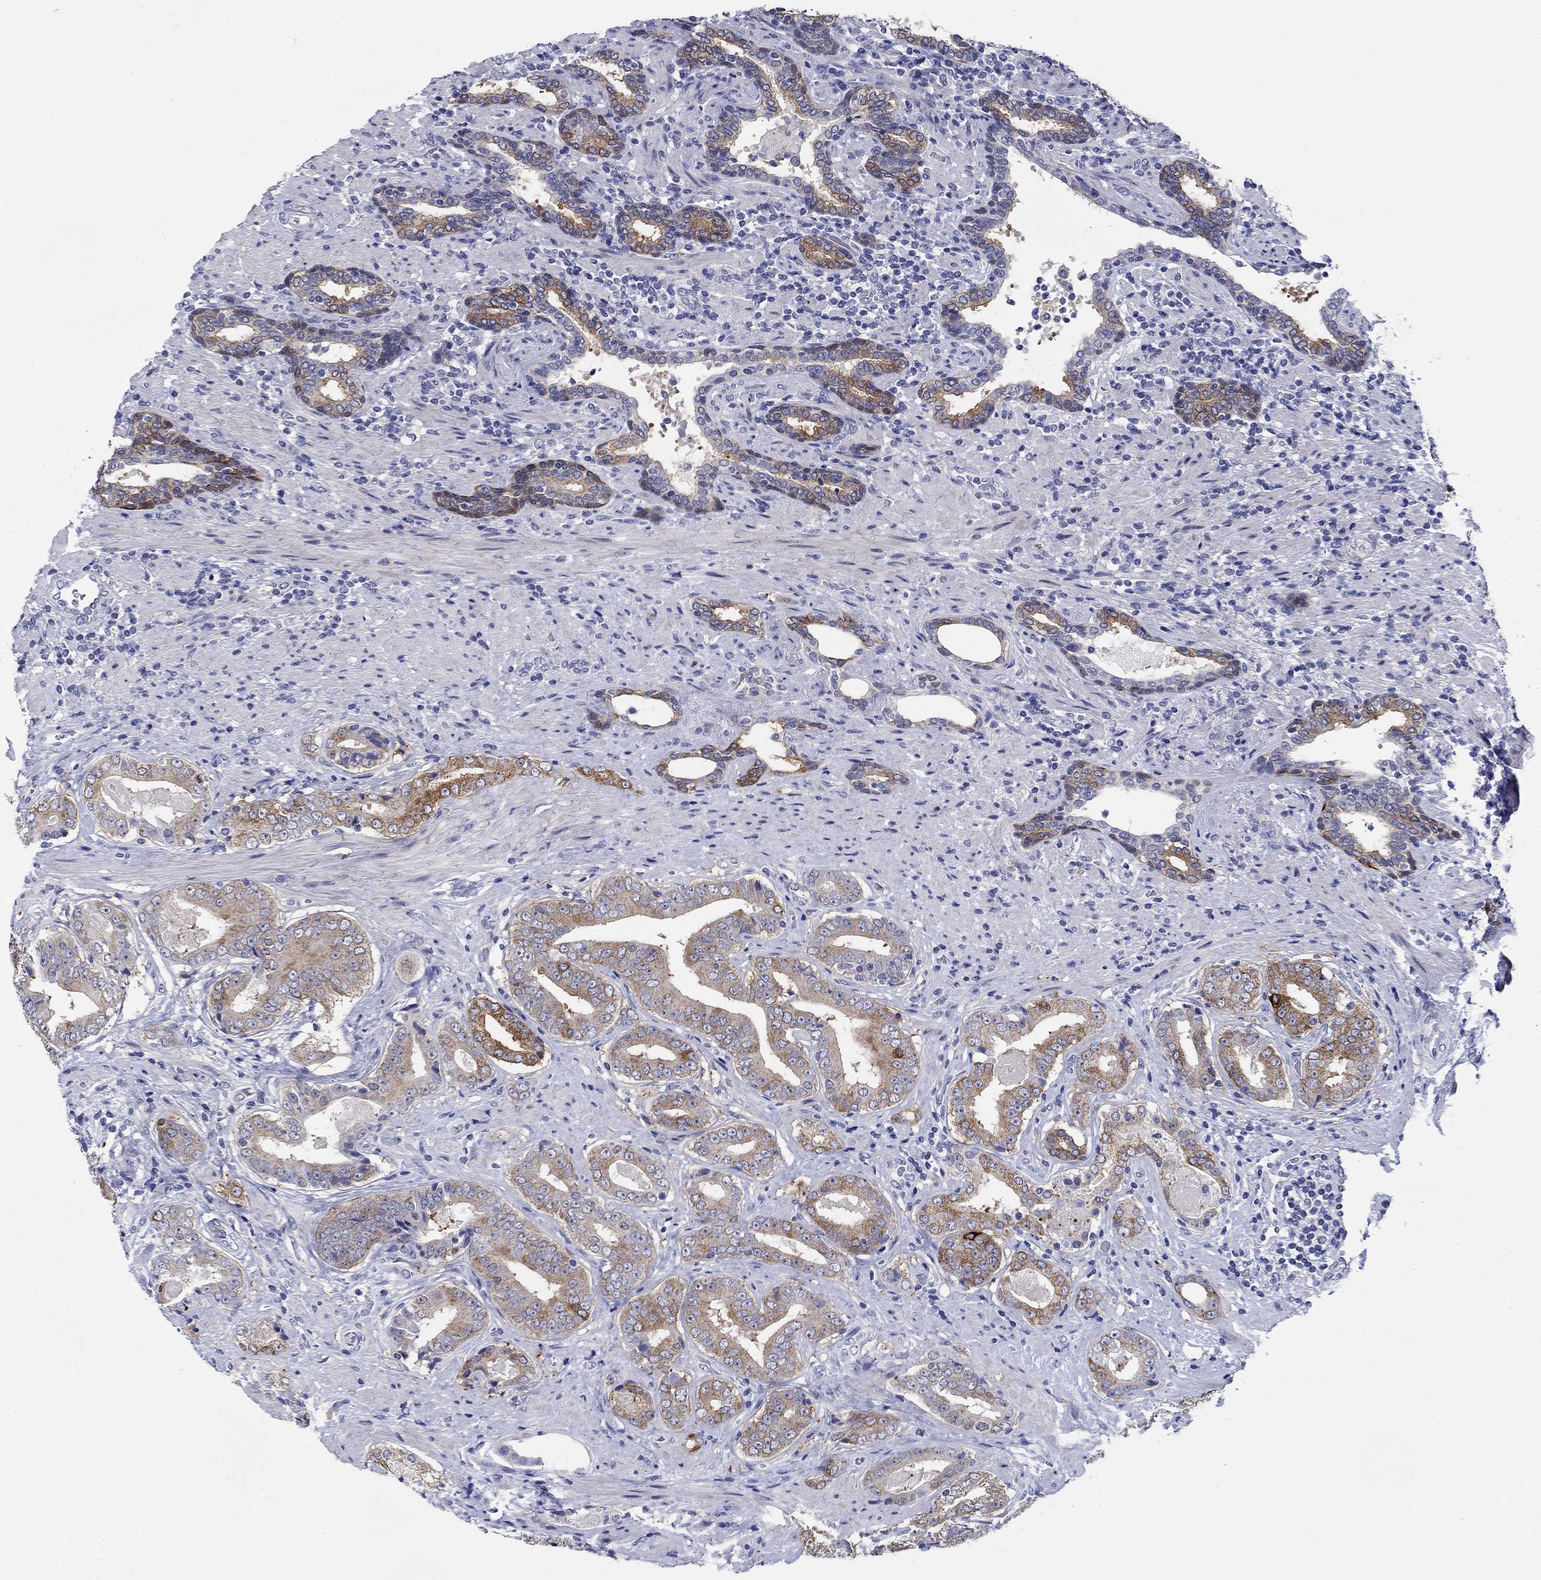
{"staining": {"intensity": "strong", "quantity": "25%-75%", "location": "cytoplasmic/membranous"}, "tissue": "prostate cancer", "cell_type": "Tumor cells", "image_type": "cancer", "snomed": [{"axis": "morphology", "description": "Adenocarcinoma, Low grade"}, {"axis": "topography", "description": "Prostate and seminal vesicle, NOS"}], "caption": "Brown immunohistochemical staining in prostate cancer (low-grade adenocarcinoma) shows strong cytoplasmic/membranous positivity in about 25%-75% of tumor cells. Nuclei are stained in blue.", "gene": "RAP1GAP", "patient": {"sex": "male", "age": 61}}